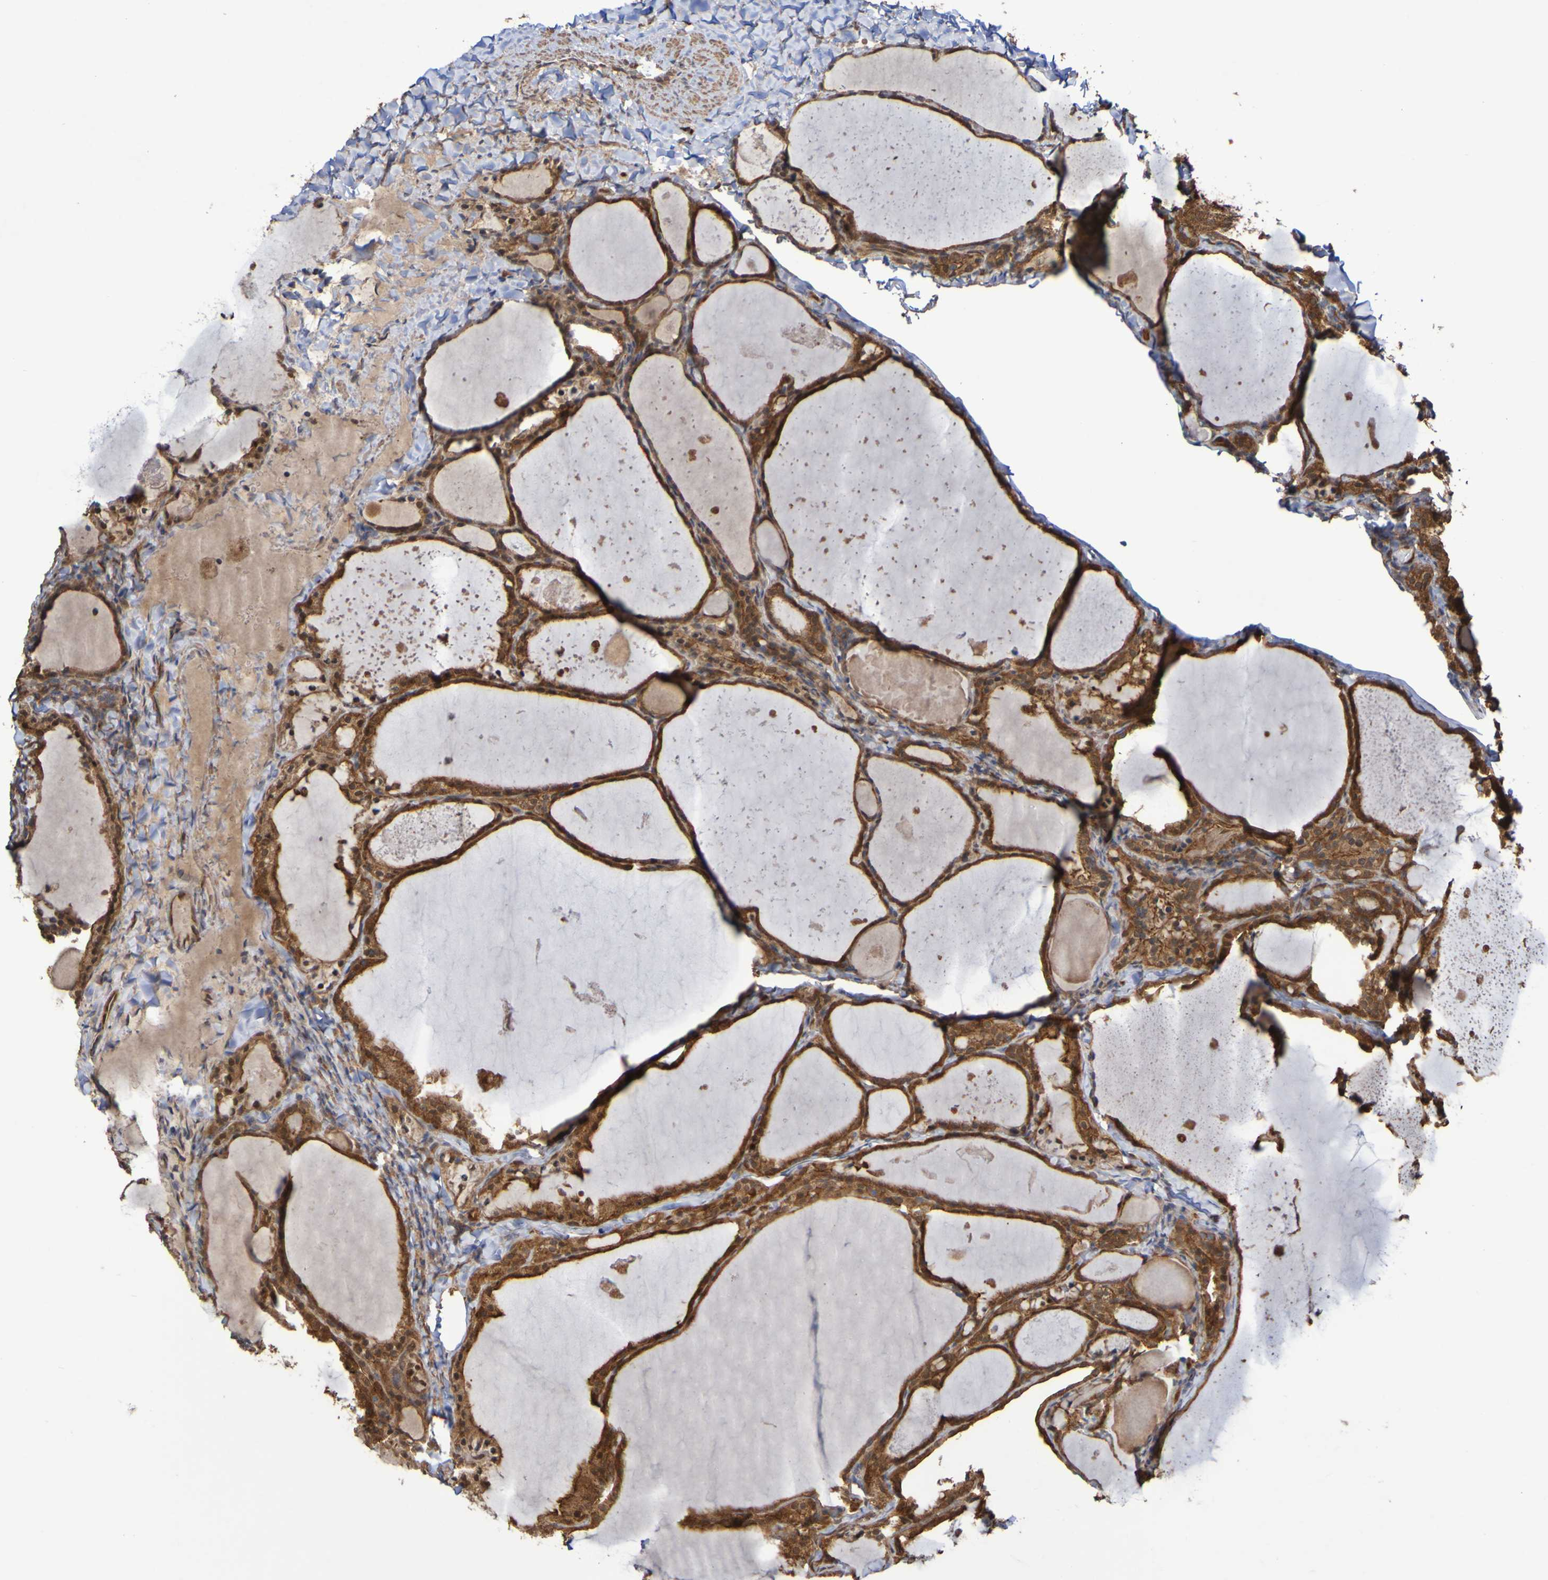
{"staining": {"intensity": "moderate", "quantity": ">75%", "location": "cytoplasmic/membranous,nuclear"}, "tissue": "thyroid cancer", "cell_type": "Tumor cells", "image_type": "cancer", "snomed": [{"axis": "morphology", "description": "Papillary adenocarcinoma, NOS"}, {"axis": "topography", "description": "Thyroid gland"}], "caption": "DAB (3,3'-diaminobenzidine) immunohistochemical staining of papillary adenocarcinoma (thyroid) reveals moderate cytoplasmic/membranous and nuclear protein staining in approximately >75% of tumor cells.", "gene": "SERPINB6", "patient": {"sex": "female", "age": 42}}